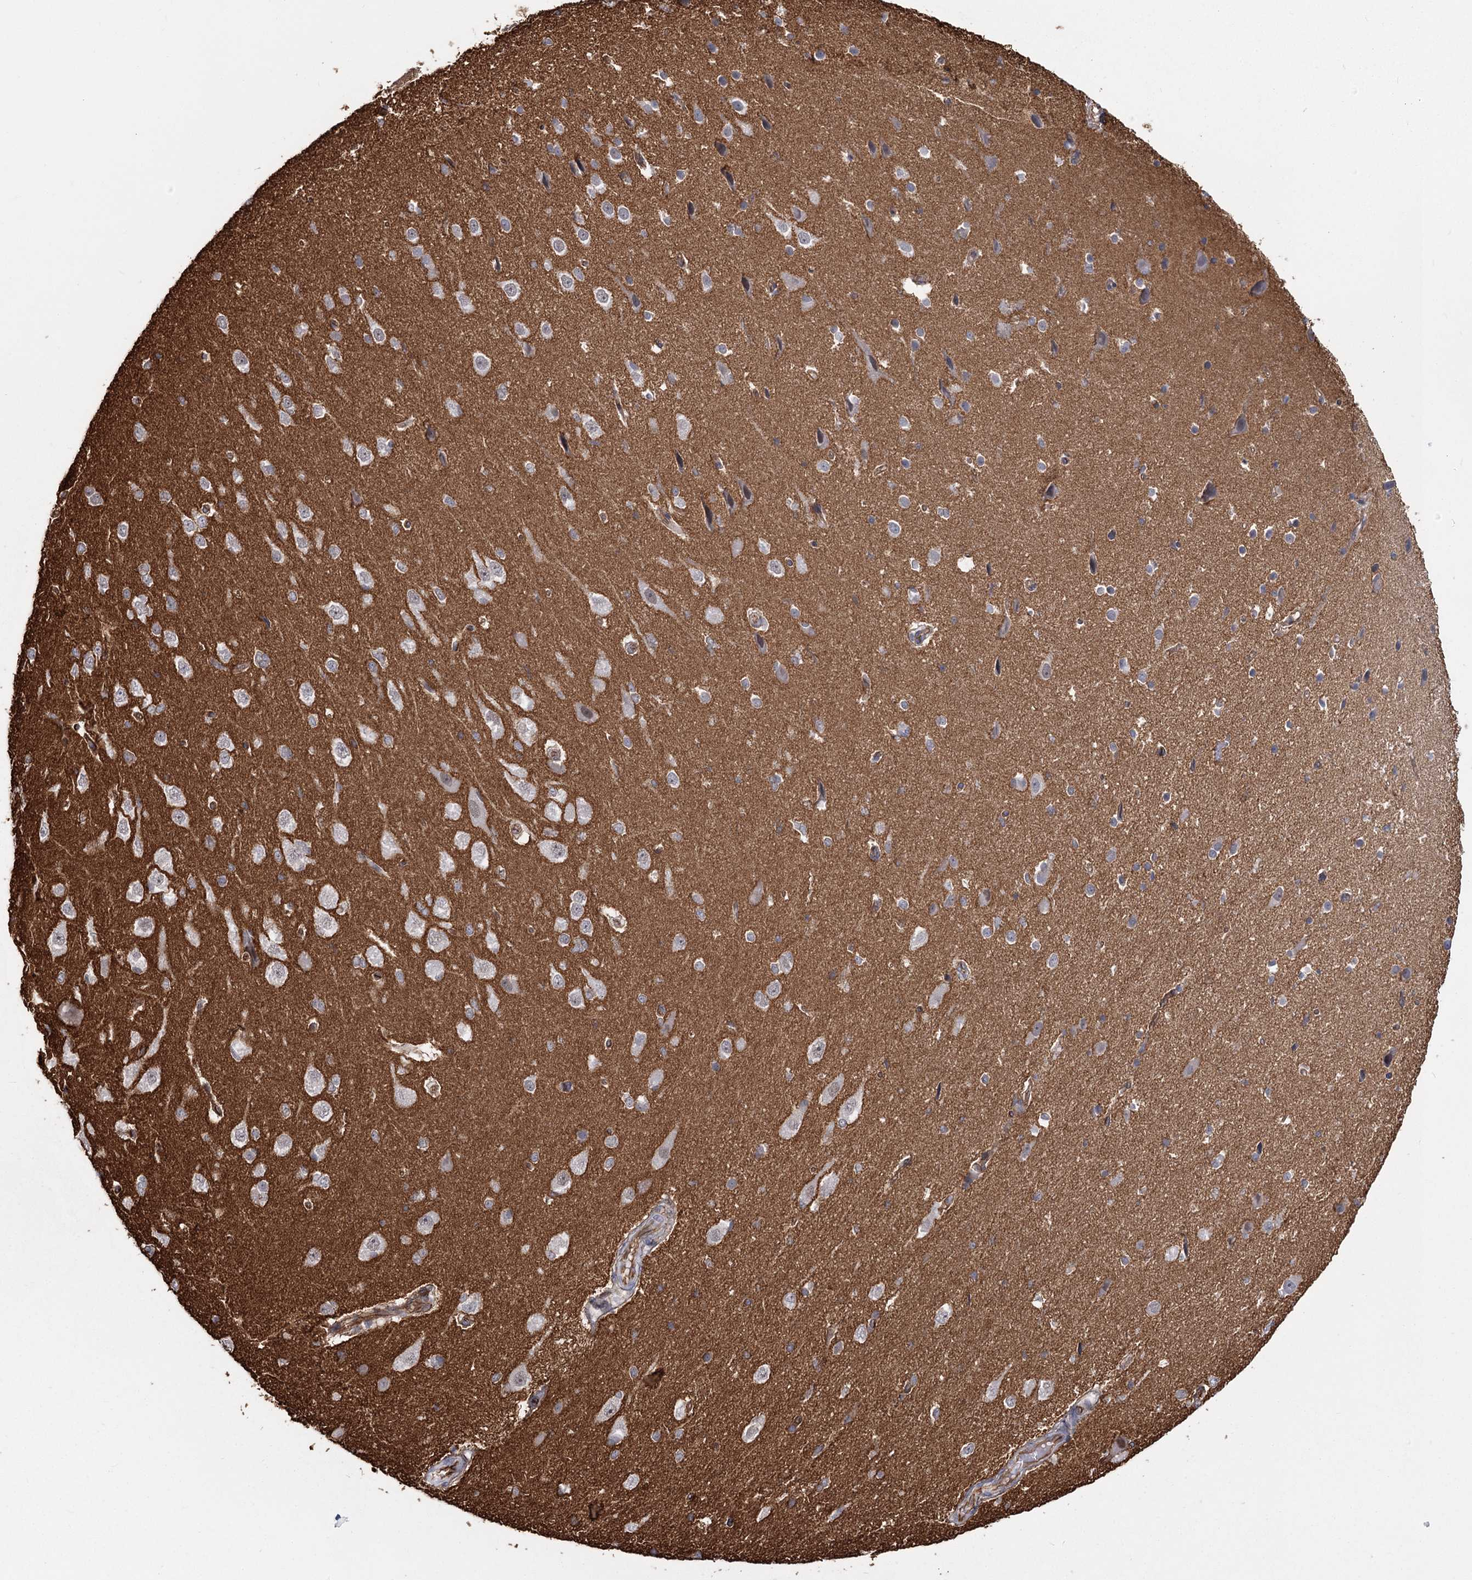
{"staining": {"intensity": "weak", "quantity": ">75%", "location": "cytoplasmic/membranous"}, "tissue": "cerebral cortex", "cell_type": "Endothelial cells", "image_type": "normal", "snomed": [{"axis": "morphology", "description": "Normal tissue, NOS"}, {"axis": "morphology", "description": "Developmental malformation"}, {"axis": "topography", "description": "Cerebral cortex"}], "caption": "About >75% of endothelial cells in normal cerebral cortex show weak cytoplasmic/membranous protein expression as visualized by brown immunohistochemical staining.", "gene": "RPP14", "patient": {"sex": "female", "age": 30}}